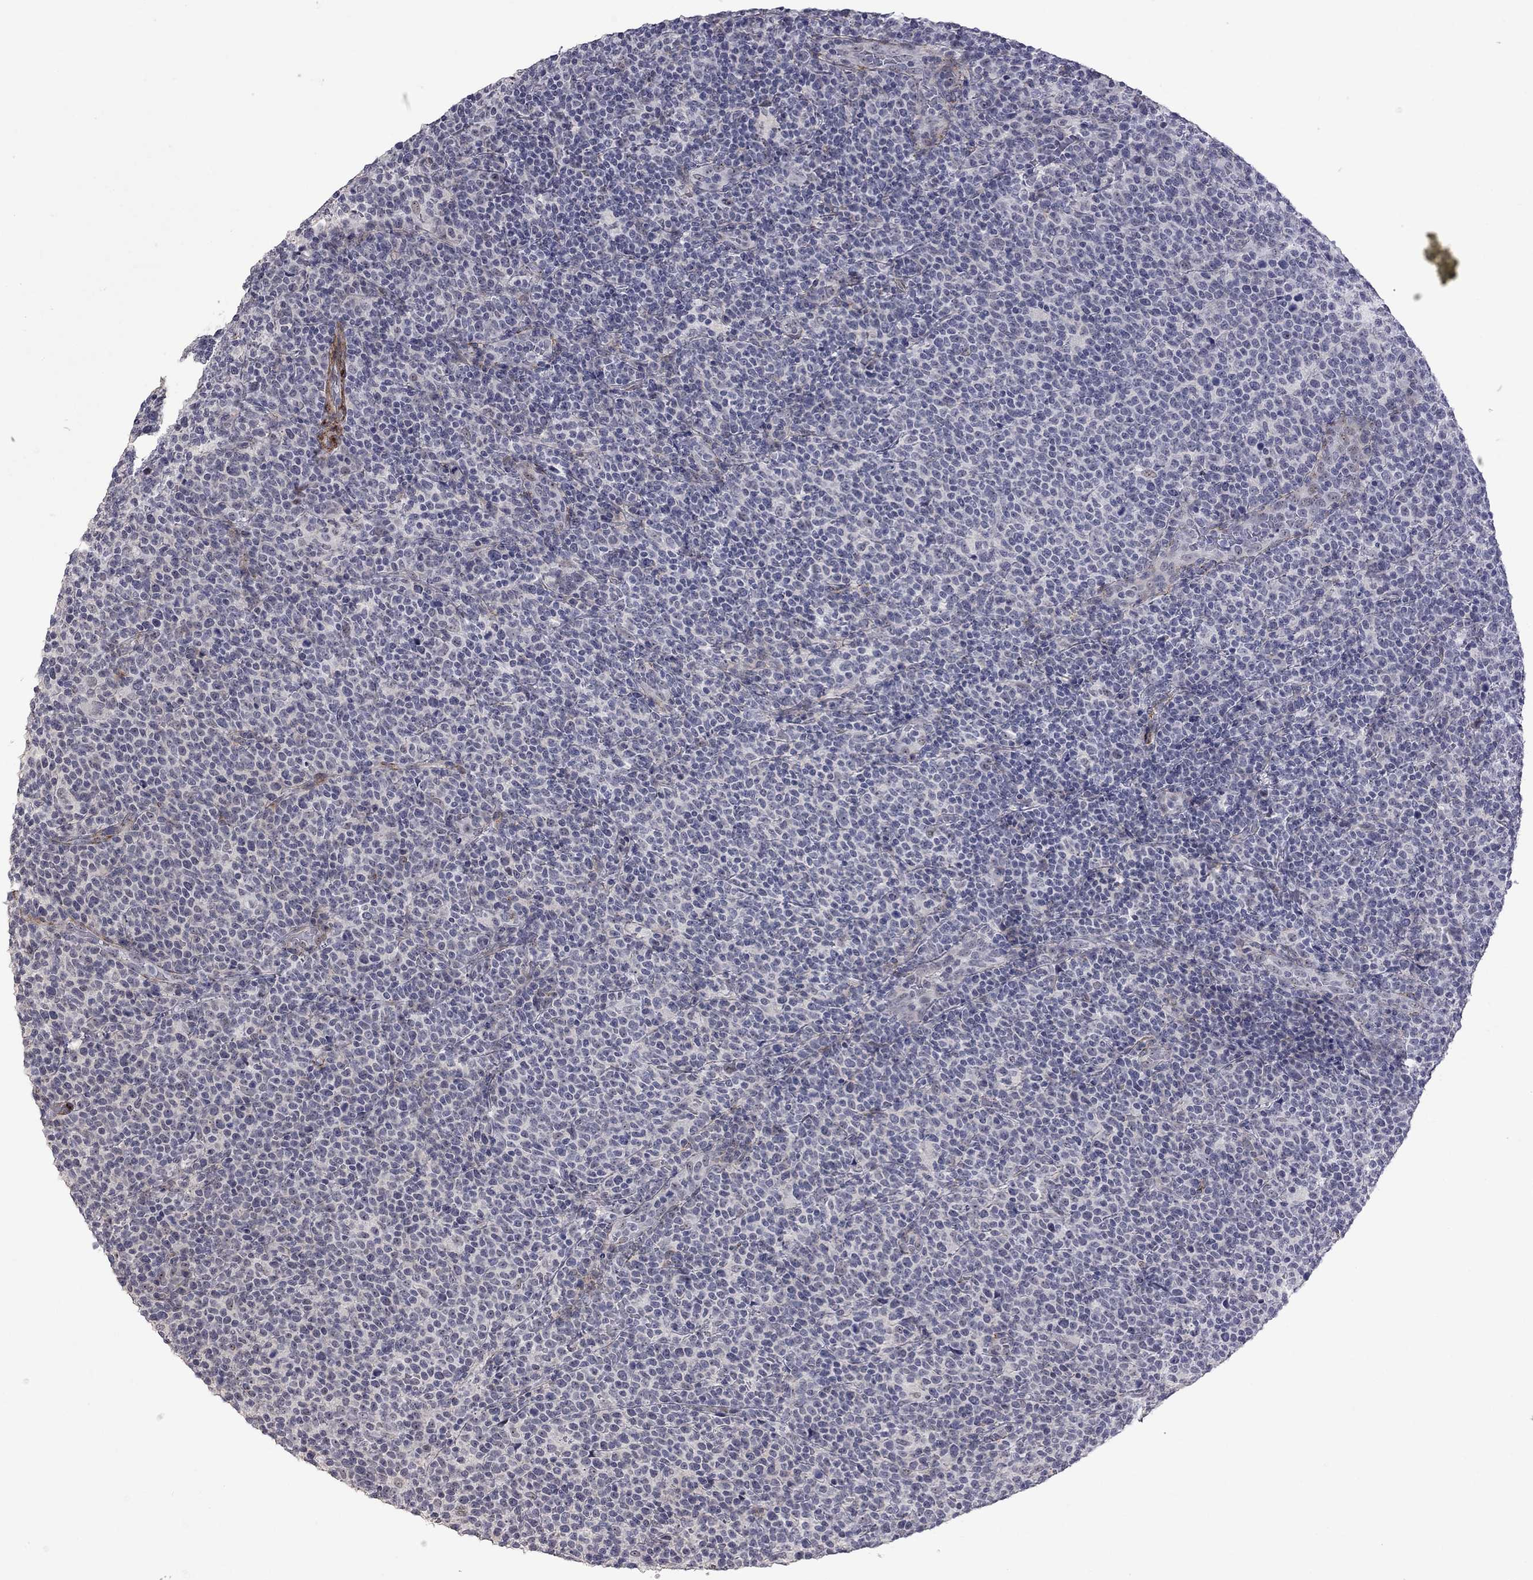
{"staining": {"intensity": "negative", "quantity": "none", "location": "none"}, "tissue": "lymphoma", "cell_type": "Tumor cells", "image_type": "cancer", "snomed": [{"axis": "morphology", "description": "Malignant lymphoma, non-Hodgkin's type, High grade"}, {"axis": "topography", "description": "Lymph node"}], "caption": "High power microscopy image of an IHC micrograph of high-grade malignant lymphoma, non-Hodgkin's type, revealing no significant staining in tumor cells. (DAB (3,3'-diaminobenzidine) IHC, high magnification).", "gene": "GSG1L", "patient": {"sex": "male", "age": 61}}